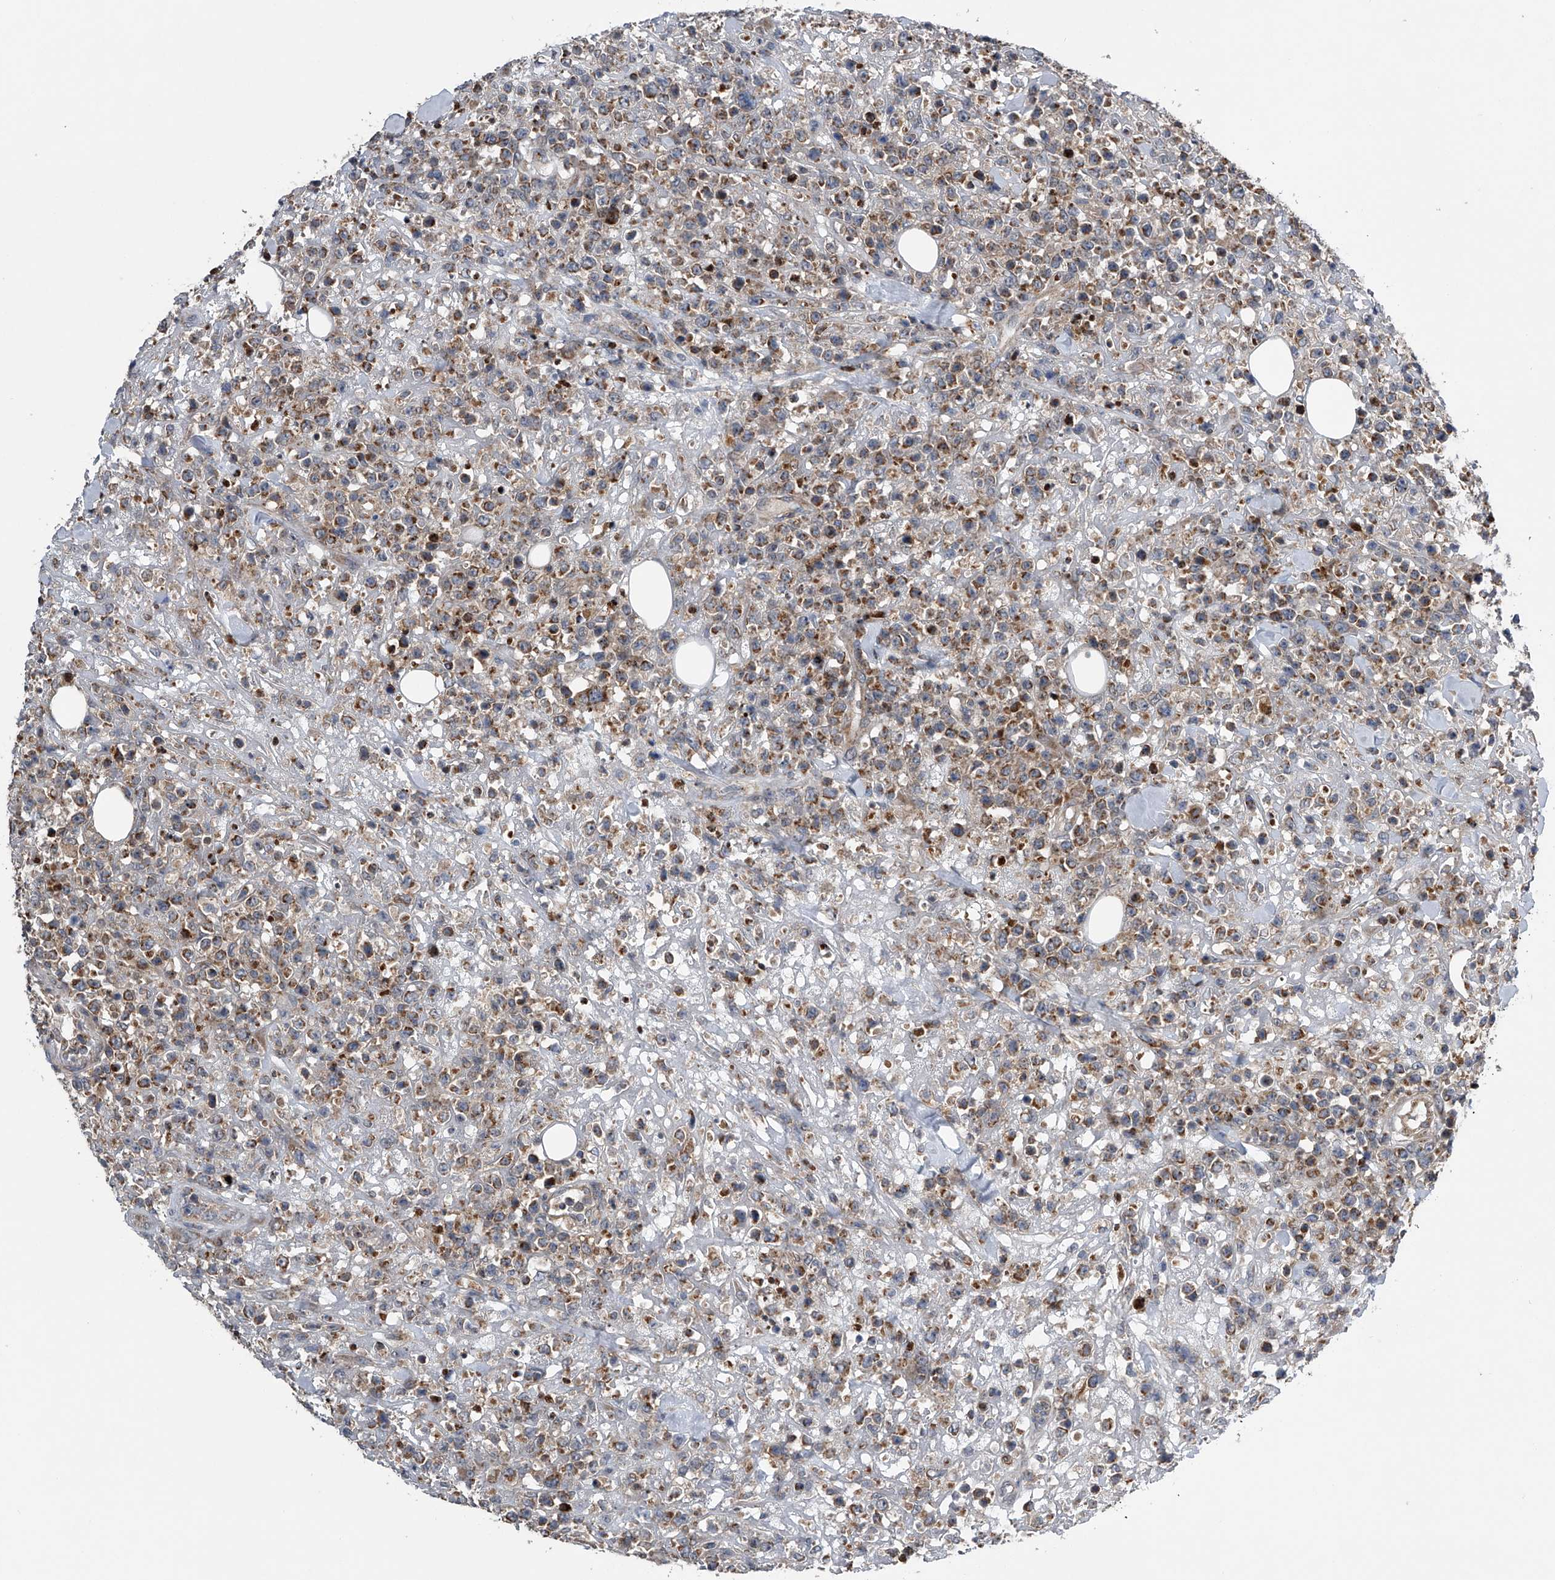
{"staining": {"intensity": "moderate", "quantity": ">75%", "location": "cytoplasmic/membranous"}, "tissue": "lymphoma", "cell_type": "Tumor cells", "image_type": "cancer", "snomed": [{"axis": "morphology", "description": "Malignant lymphoma, non-Hodgkin's type, High grade"}, {"axis": "topography", "description": "Colon"}], "caption": "A brown stain labels moderate cytoplasmic/membranous staining of a protein in human malignant lymphoma, non-Hodgkin's type (high-grade) tumor cells.", "gene": "LYRM4", "patient": {"sex": "female", "age": 53}}